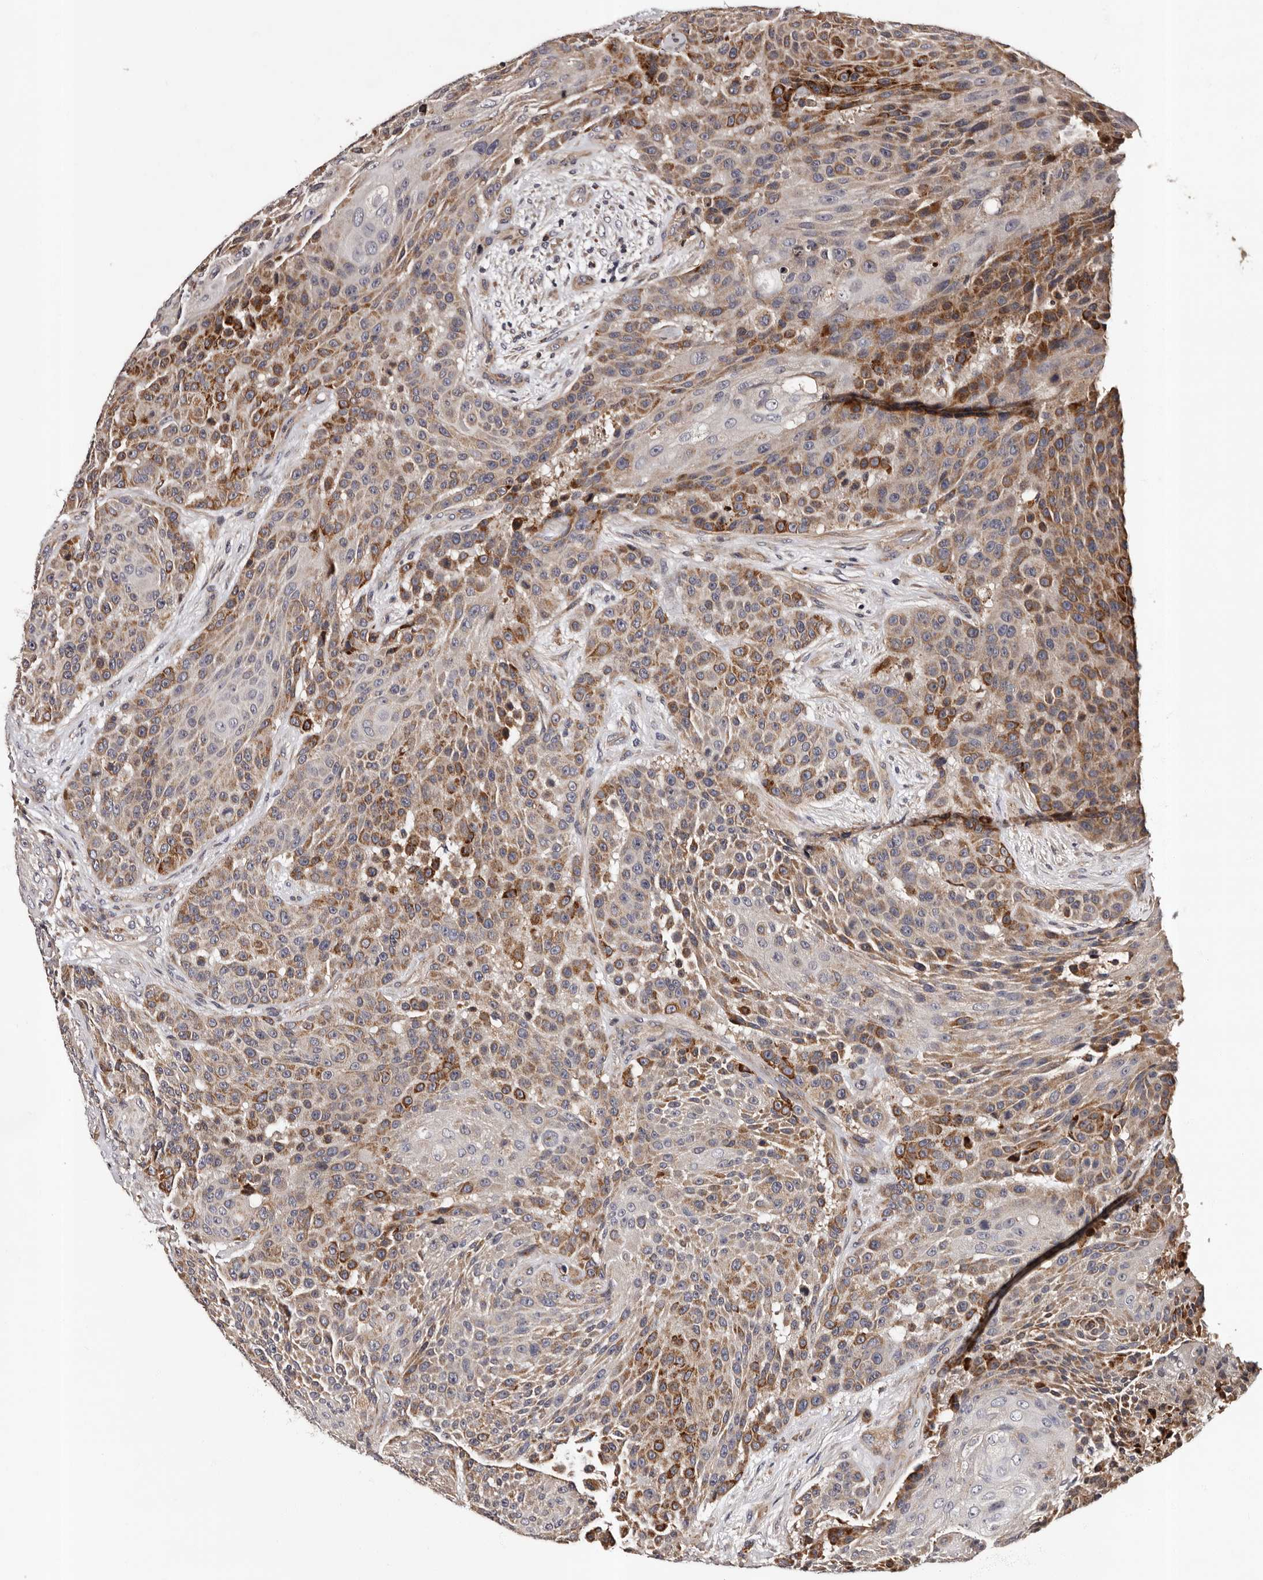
{"staining": {"intensity": "moderate", "quantity": ">75%", "location": "cytoplasmic/membranous"}, "tissue": "urothelial cancer", "cell_type": "Tumor cells", "image_type": "cancer", "snomed": [{"axis": "morphology", "description": "Urothelial carcinoma, High grade"}, {"axis": "topography", "description": "Urinary bladder"}], "caption": "Urothelial cancer stained with a protein marker shows moderate staining in tumor cells.", "gene": "ADCK5", "patient": {"sex": "female", "age": 63}}